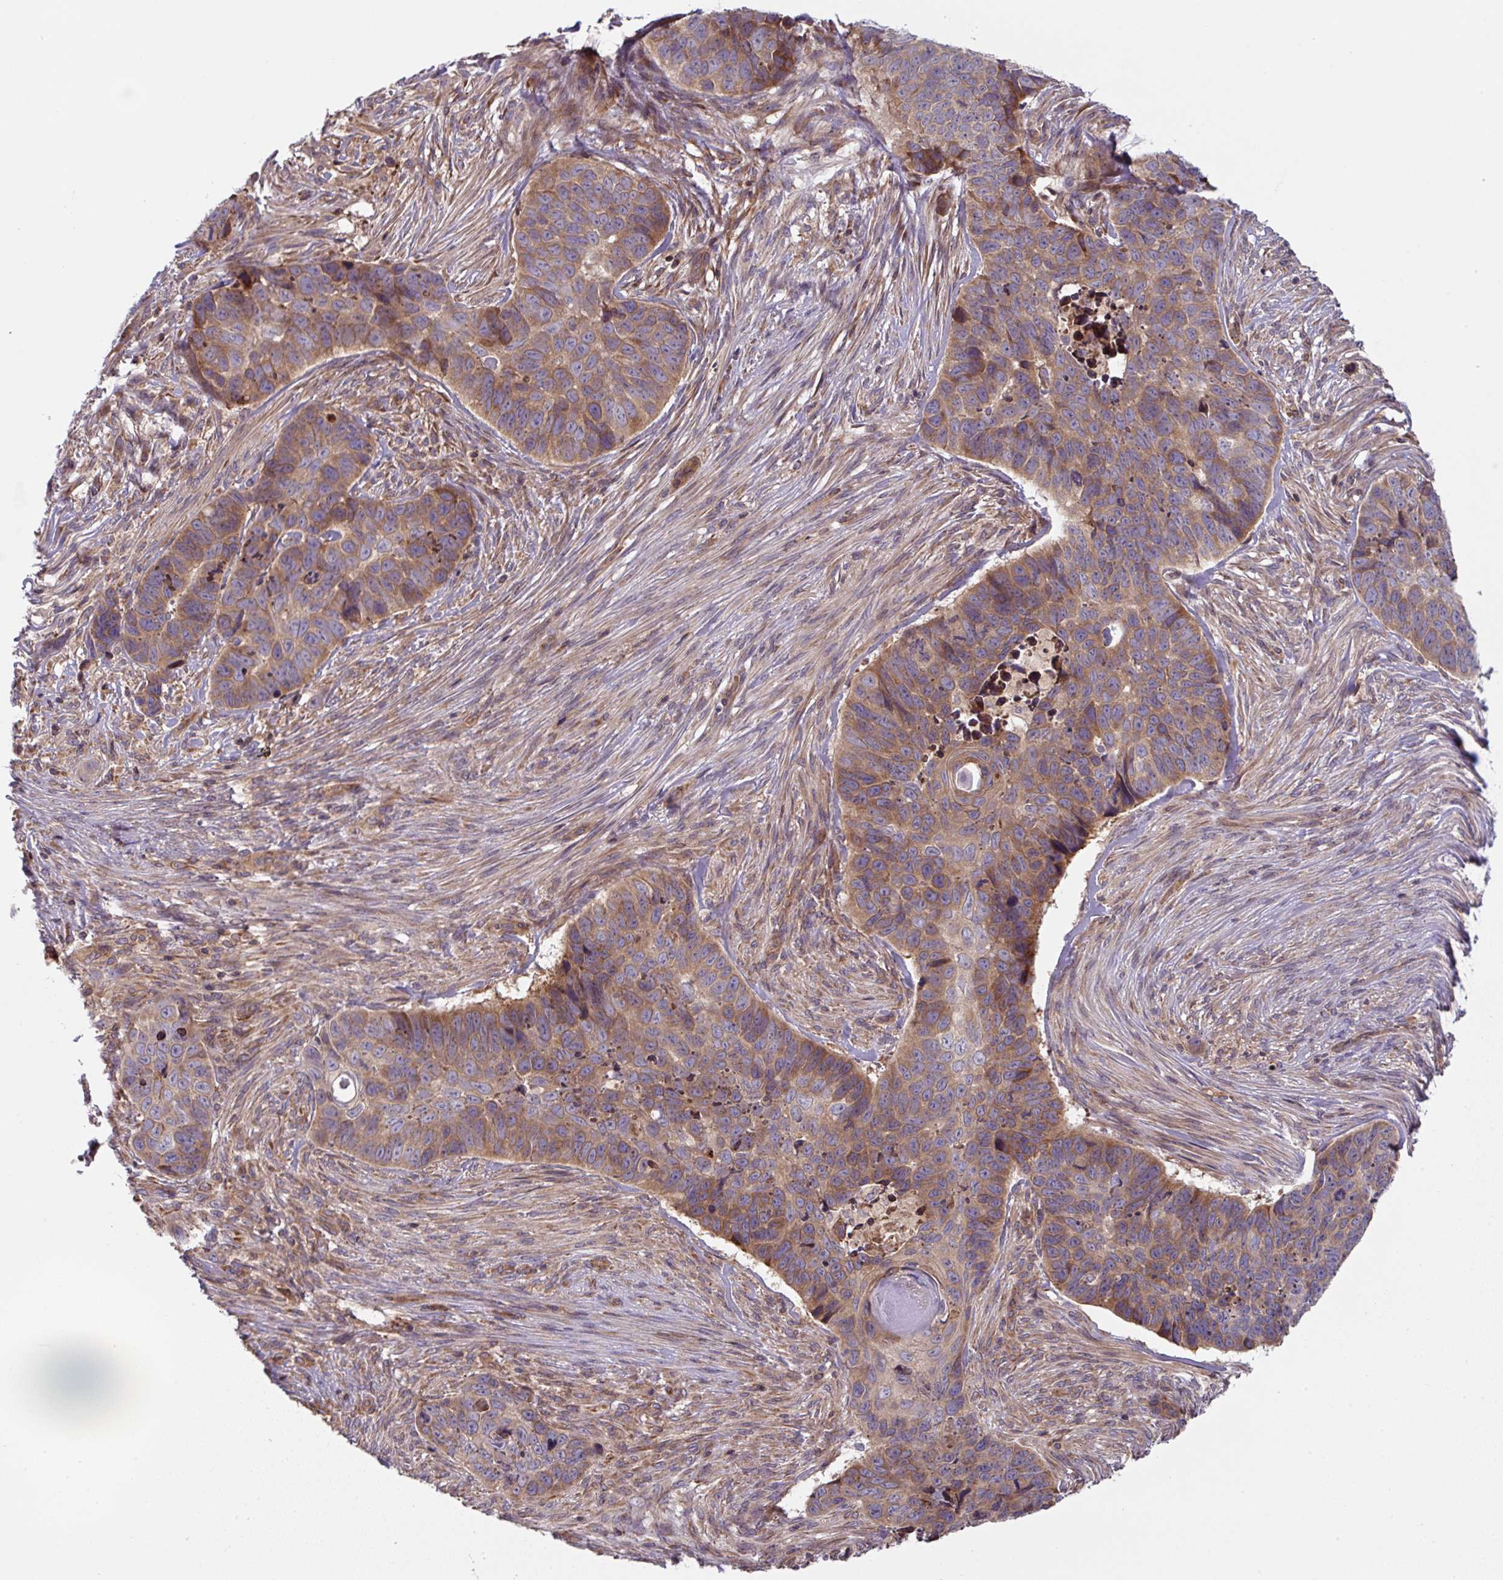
{"staining": {"intensity": "moderate", "quantity": "25%-75%", "location": "cytoplasmic/membranous"}, "tissue": "skin cancer", "cell_type": "Tumor cells", "image_type": "cancer", "snomed": [{"axis": "morphology", "description": "Basal cell carcinoma"}, {"axis": "topography", "description": "Skin"}], "caption": "Protein expression analysis of skin cancer exhibits moderate cytoplasmic/membranous staining in approximately 25%-75% of tumor cells. (IHC, brightfield microscopy, high magnification).", "gene": "APOBEC3D", "patient": {"sex": "female", "age": 82}}